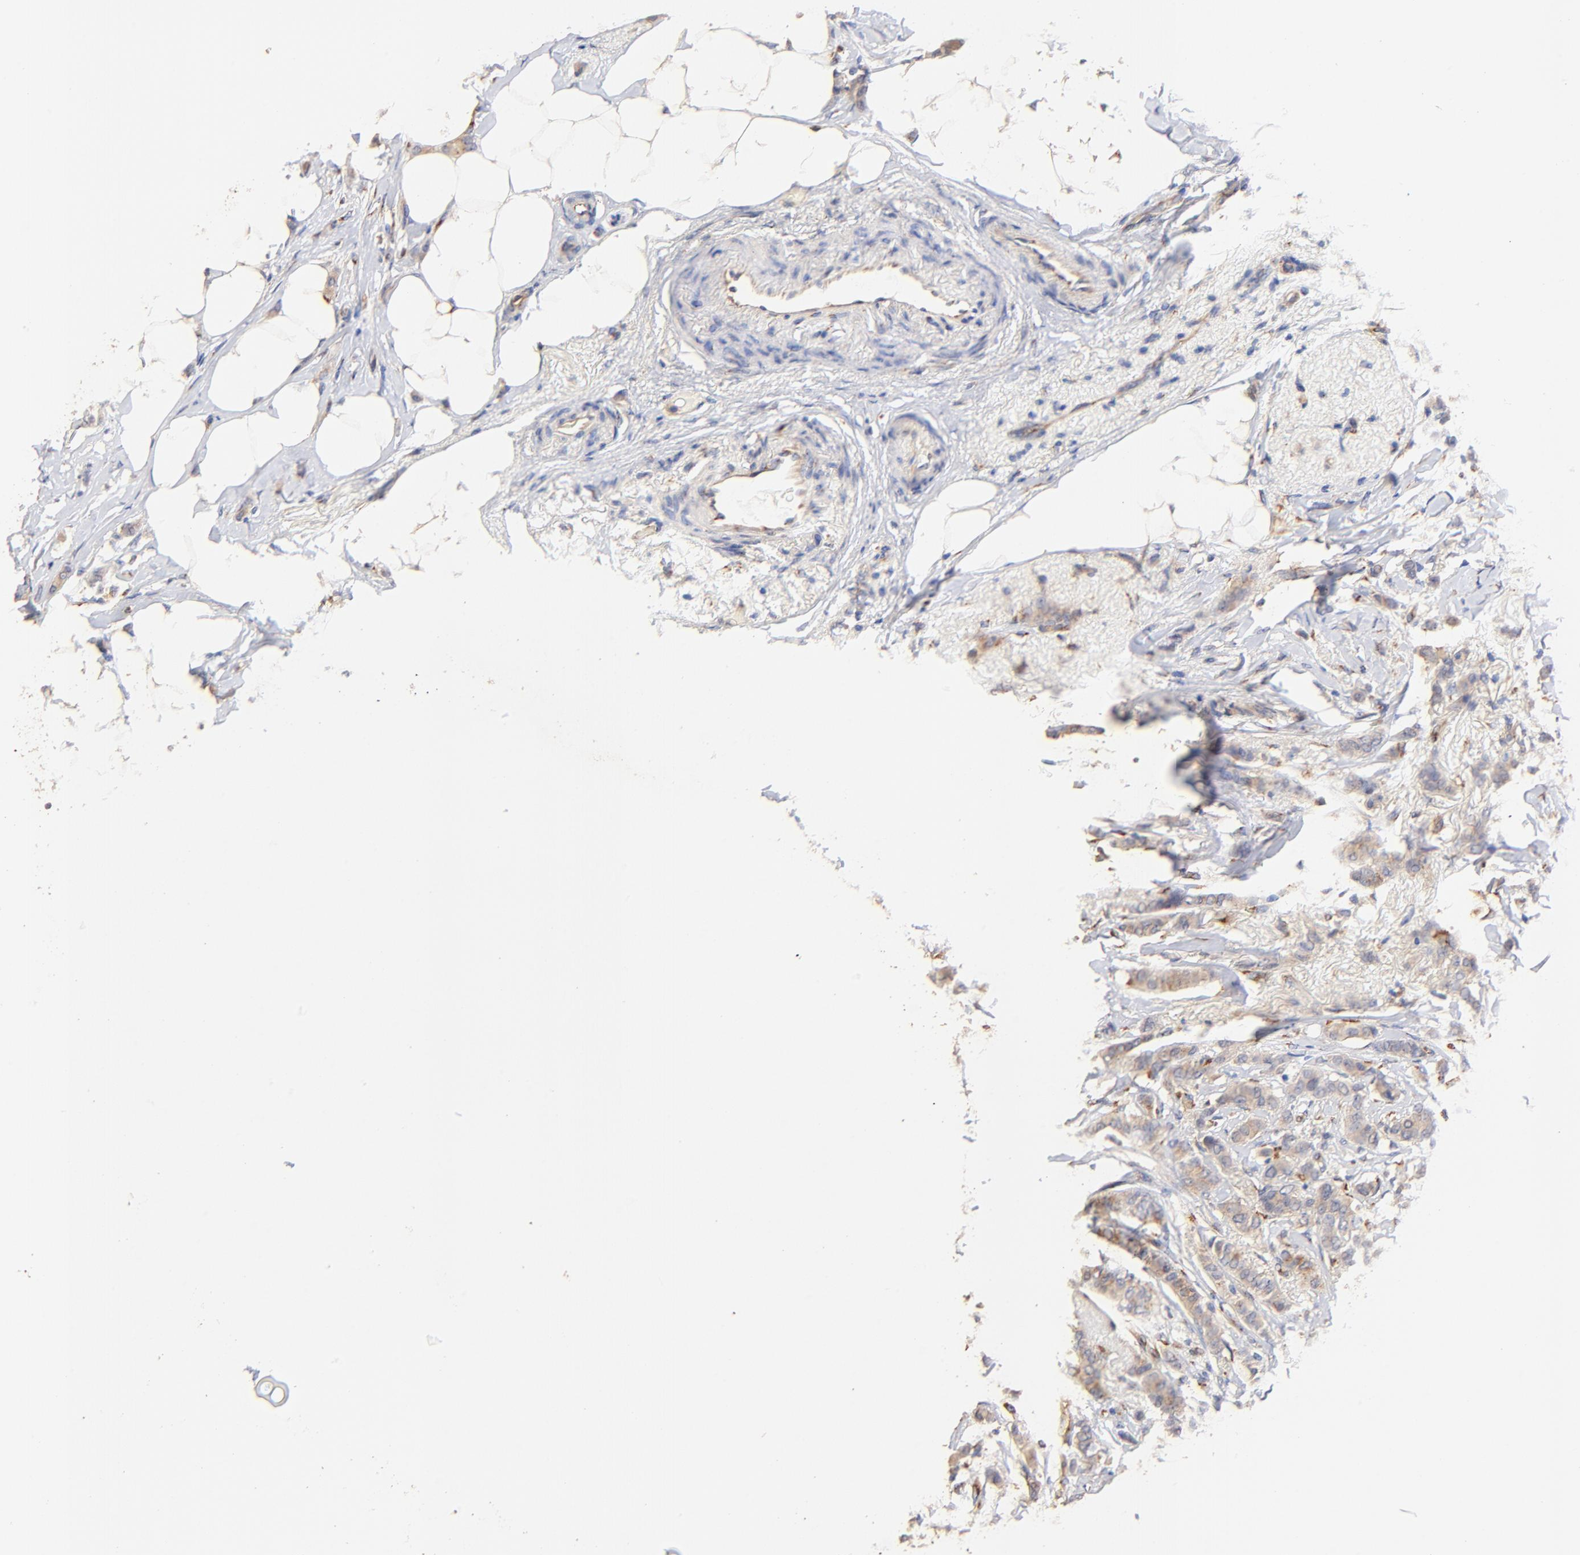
{"staining": {"intensity": "weak", "quantity": ">75%", "location": "cytoplasmic/membranous"}, "tissue": "breast cancer", "cell_type": "Tumor cells", "image_type": "cancer", "snomed": [{"axis": "morphology", "description": "Lobular carcinoma"}, {"axis": "topography", "description": "Breast"}], "caption": "IHC of breast lobular carcinoma displays low levels of weak cytoplasmic/membranous expression in about >75% of tumor cells.", "gene": "FMNL3", "patient": {"sex": "female", "age": 55}}